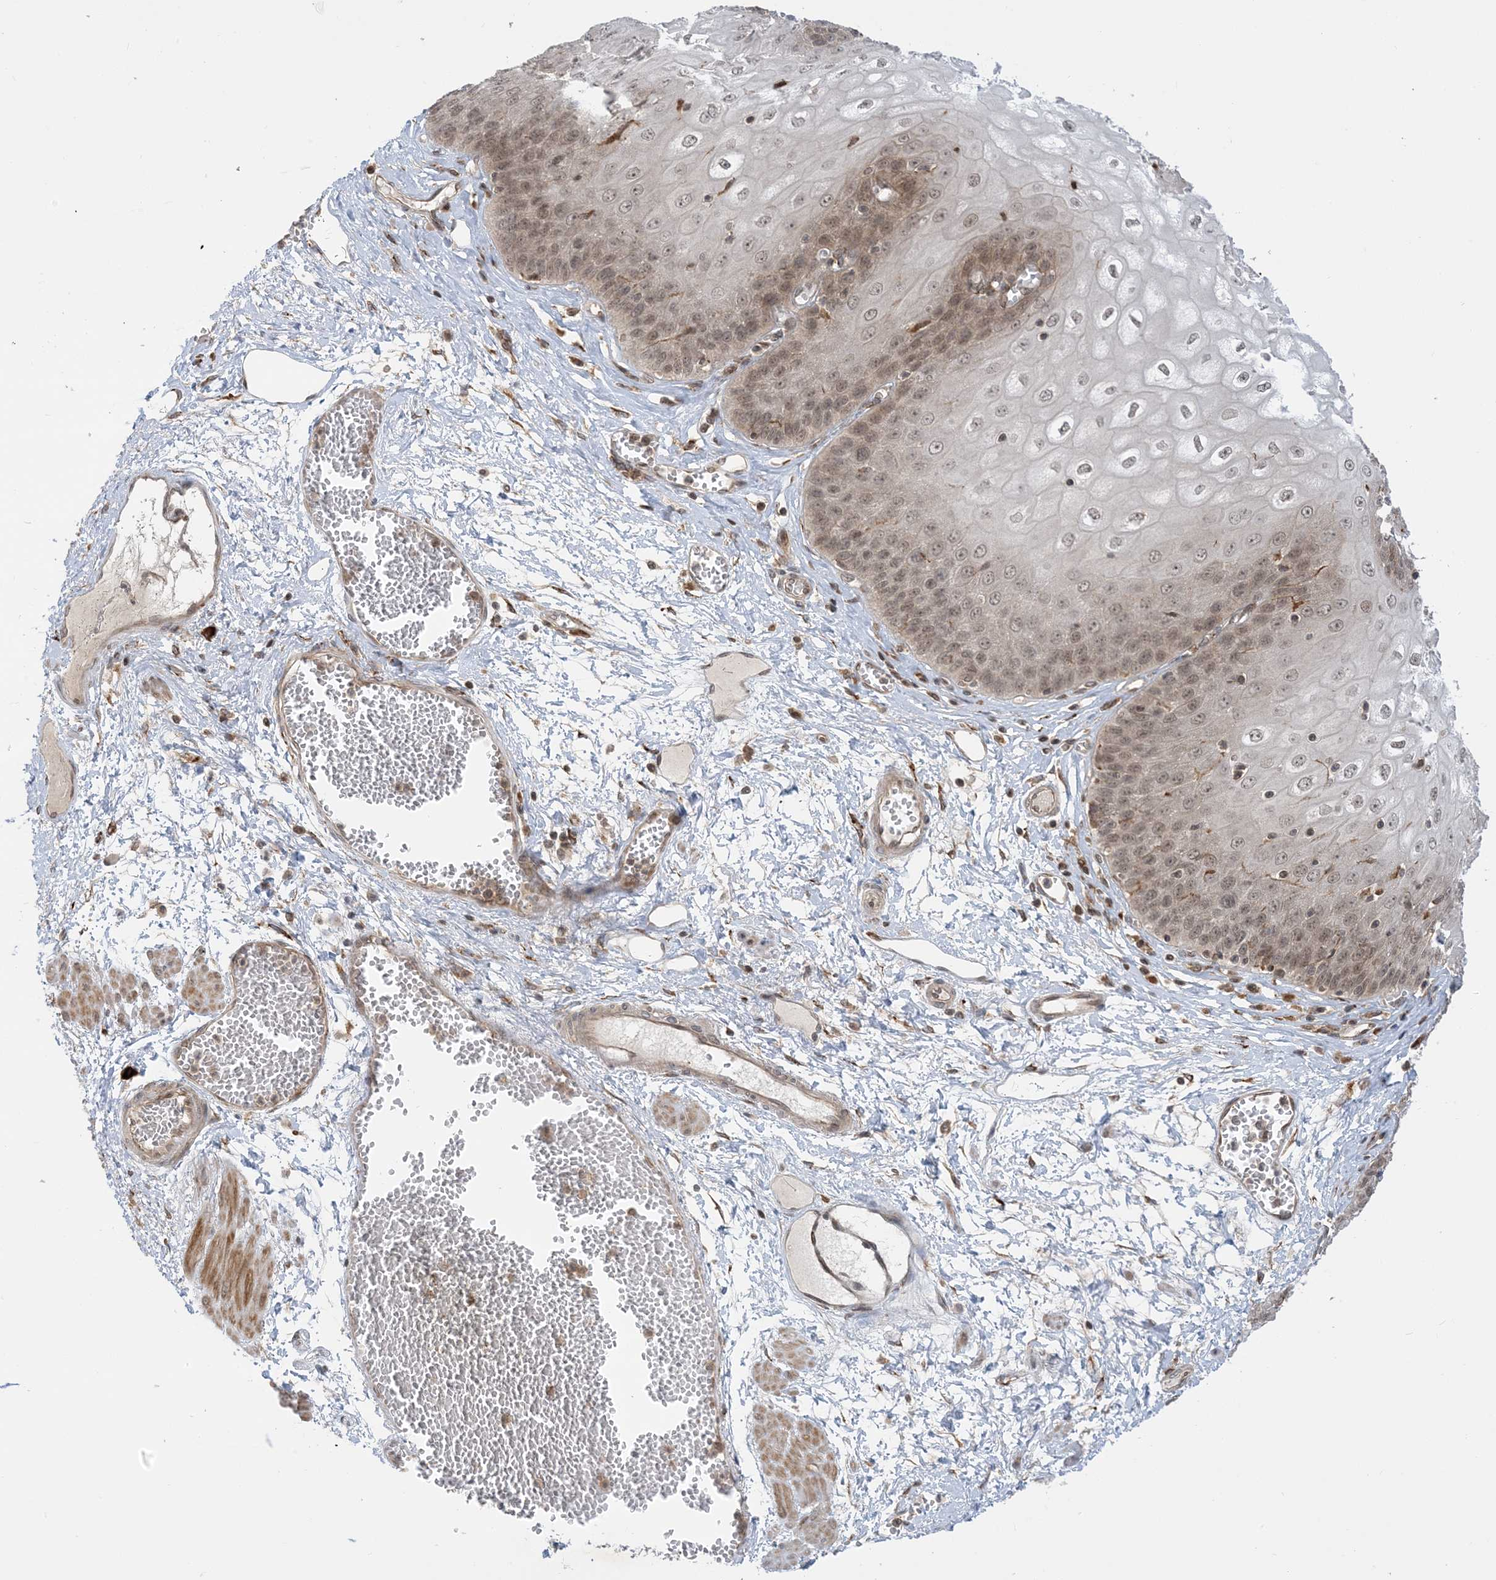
{"staining": {"intensity": "moderate", "quantity": "25%-75%", "location": "cytoplasmic/membranous,nuclear"}, "tissue": "esophagus", "cell_type": "Squamous epithelial cells", "image_type": "normal", "snomed": [{"axis": "morphology", "description": "Normal tissue, NOS"}, {"axis": "topography", "description": "Esophagus"}], "caption": "High-magnification brightfield microscopy of unremarkable esophagus stained with DAB (brown) and counterstained with hematoxylin (blue). squamous epithelial cells exhibit moderate cytoplasmic/membranous,nuclear expression is seen in approximately25%-75% of cells.", "gene": "METTL21A", "patient": {"sex": "male", "age": 60}}